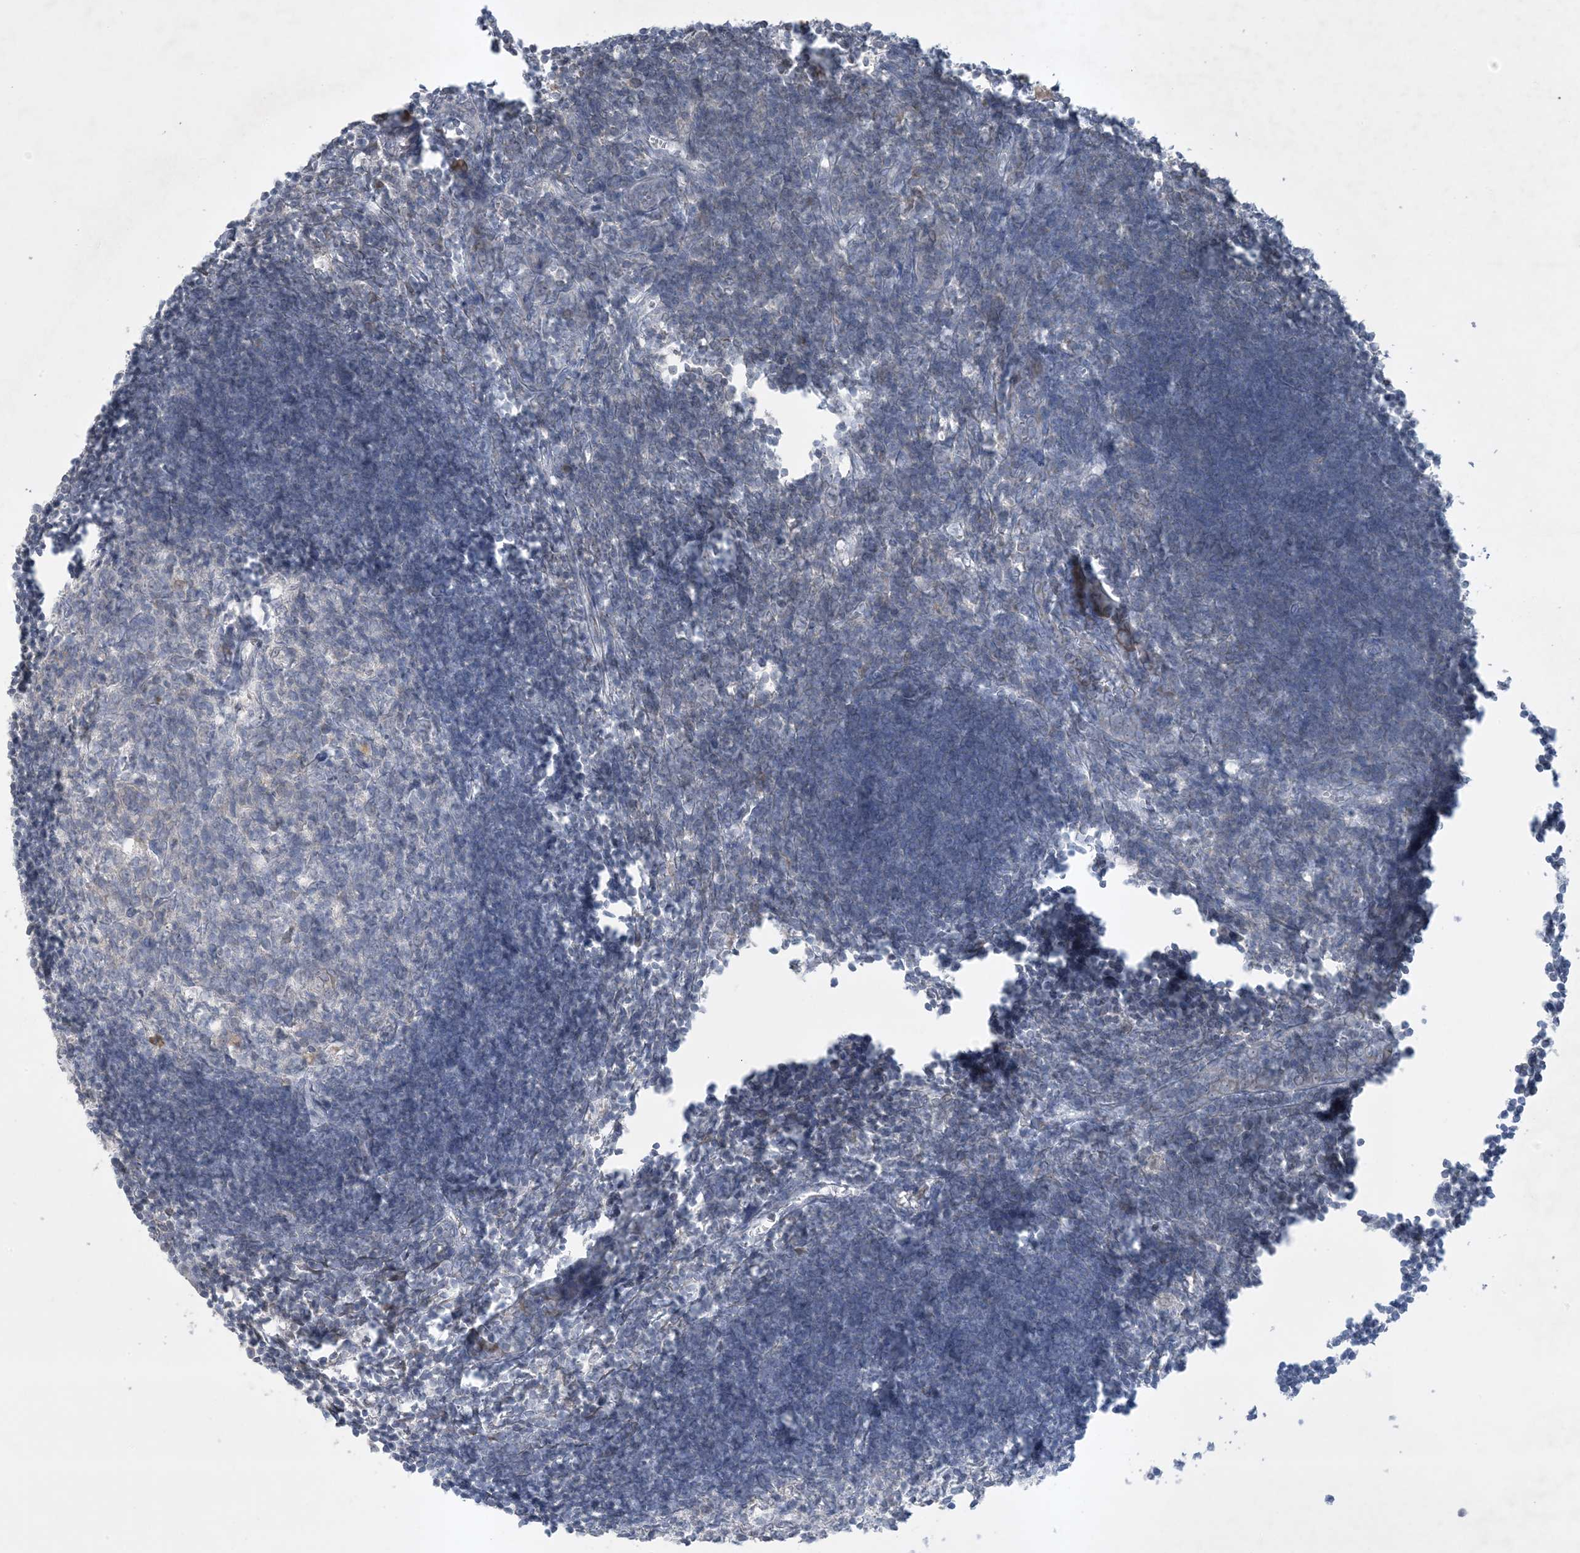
{"staining": {"intensity": "negative", "quantity": "none", "location": "none"}, "tissue": "lymph node", "cell_type": "Germinal center cells", "image_type": "normal", "snomed": [{"axis": "morphology", "description": "Normal tissue, NOS"}, {"axis": "morphology", "description": "Malignant melanoma, Metastatic site"}, {"axis": "topography", "description": "Lymph node"}], "caption": "DAB immunohistochemical staining of unremarkable lymph node demonstrates no significant expression in germinal center cells.", "gene": "FNDC1", "patient": {"sex": "male", "age": 41}}